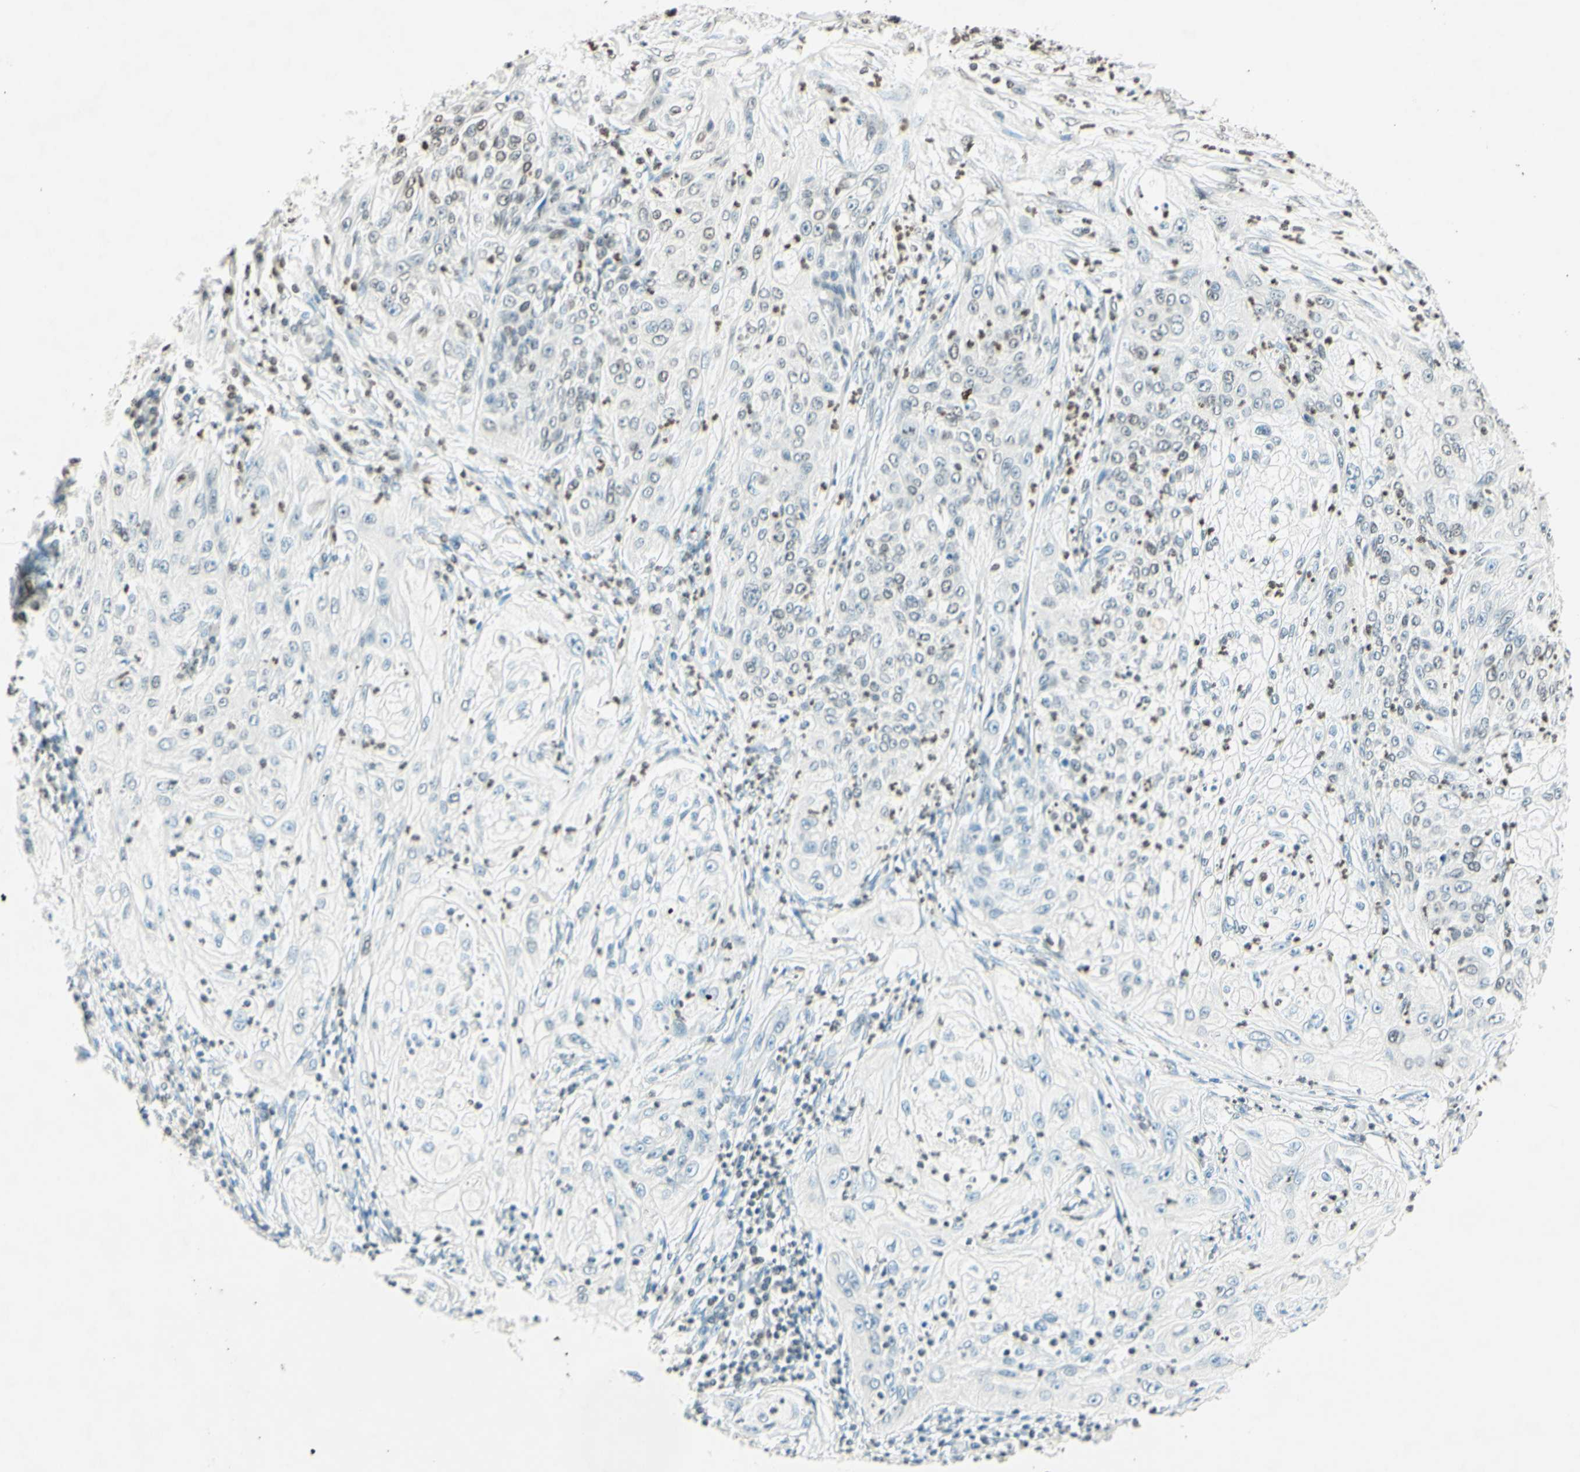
{"staining": {"intensity": "weak", "quantity": "<25%", "location": "nuclear"}, "tissue": "lung cancer", "cell_type": "Tumor cells", "image_type": "cancer", "snomed": [{"axis": "morphology", "description": "Inflammation, NOS"}, {"axis": "morphology", "description": "Squamous cell carcinoma, NOS"}, {"axis": "topography", "description": "Lymph node"}, {"axis": "topography", "description": "Soft tissue"}, {"axis": "topography", "description": "Lung"}], "caption": "Tumor cells are negative for protein expression in human squamous cell carcinoma (lung).", "gene": "MSH2", "patient": {"sex": "male", "age": 66}}